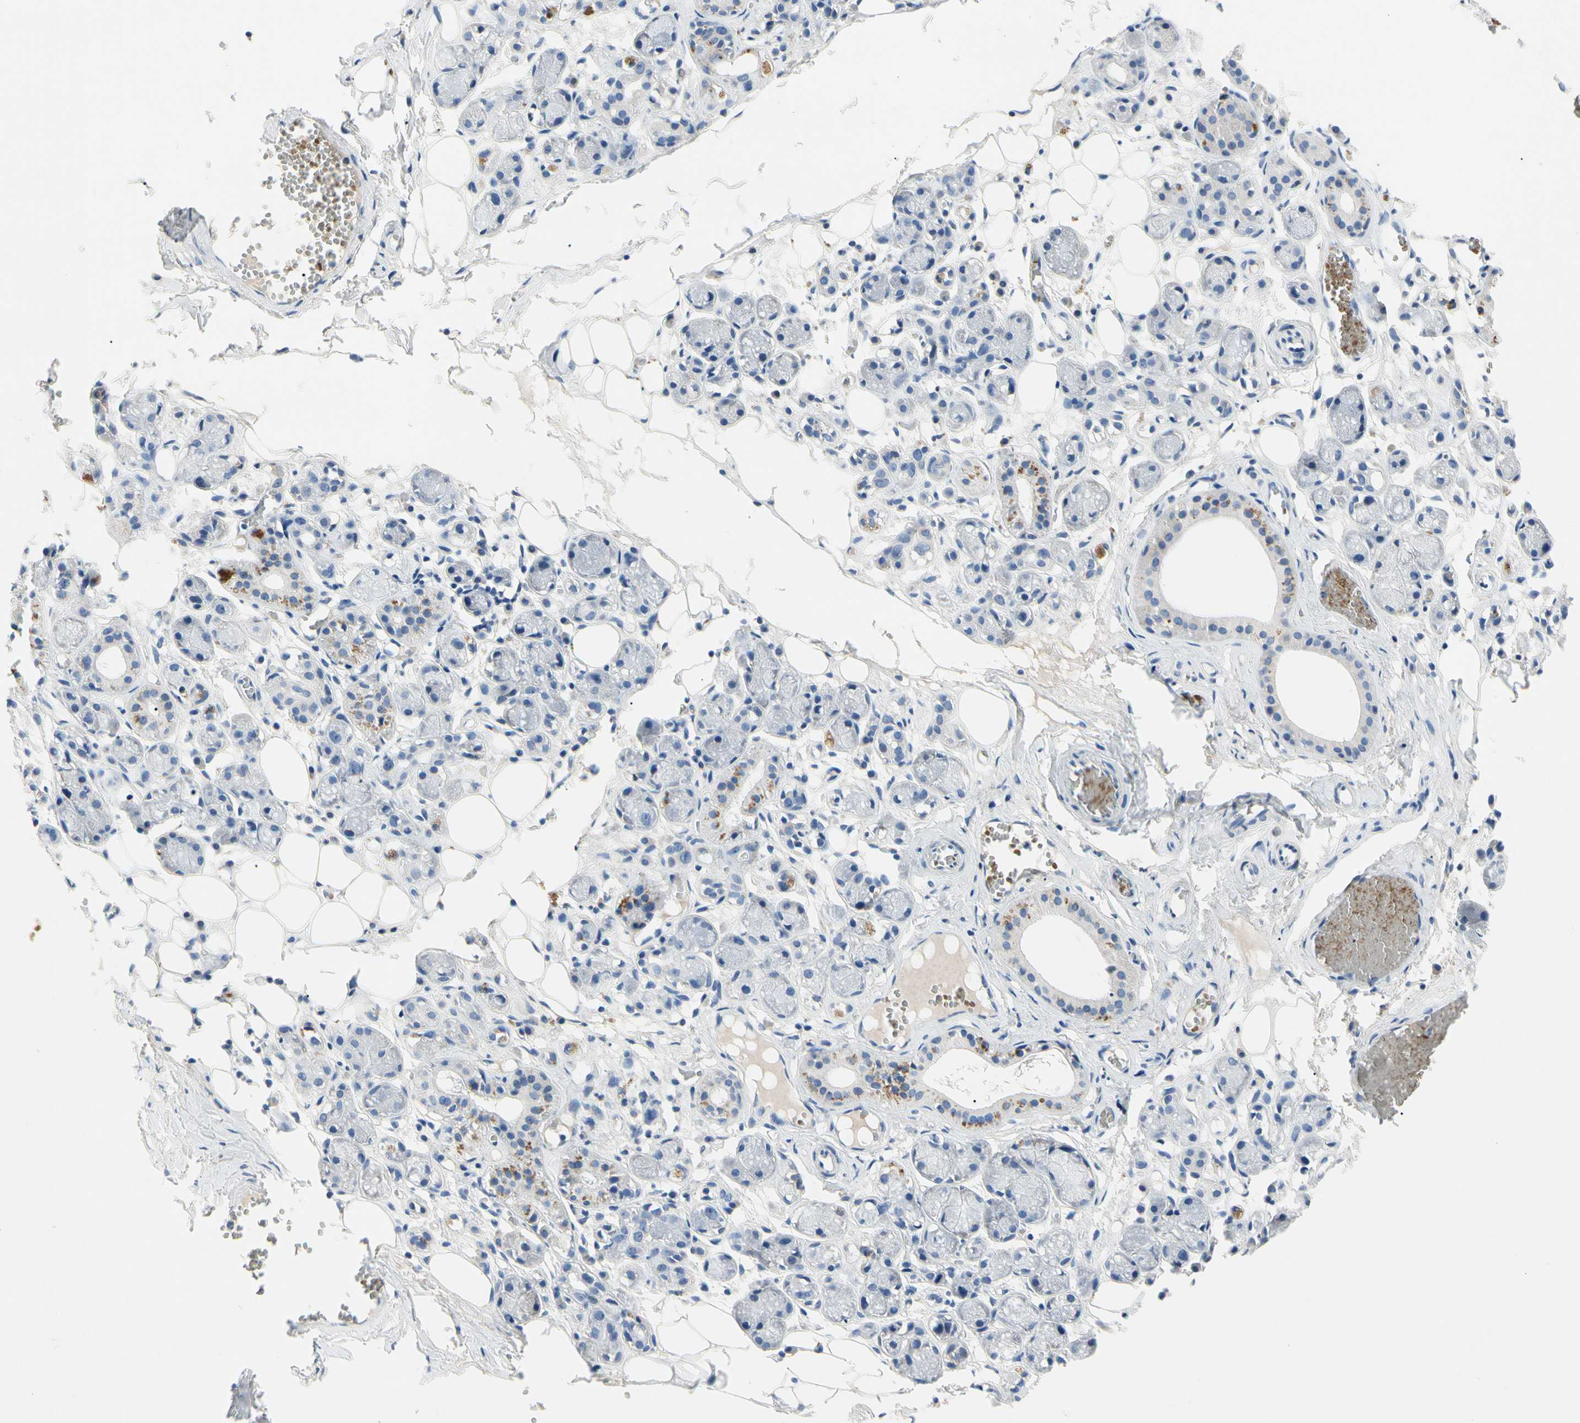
{"staining": {"intensity": "negative", "quantity": "none", "location": "none"}, "tissue": "adipose tissue", "cell_type": "Adipocytes", "image_type": "normal", "snomed": [{"axis": "morphology", "description": "Normal tissue, NOS"}, {"axis": "morphology", "description": "Inflammation, NOS"}, {"axis": "topography", "description": "Vascular tissue"}, {"axis": "topography", "description": "Salivary gland"}], "caption": "Protein analysis of benign adipose tissue reveals no significant positivity in adipocytes. (Brightfield microscopy of DAB (3,3'-diaminobenzidine) immunohistochemistry (IHC) at high magnification).", "gene": "RETSAT", "patient": {"sex": "female", "age": 75}}